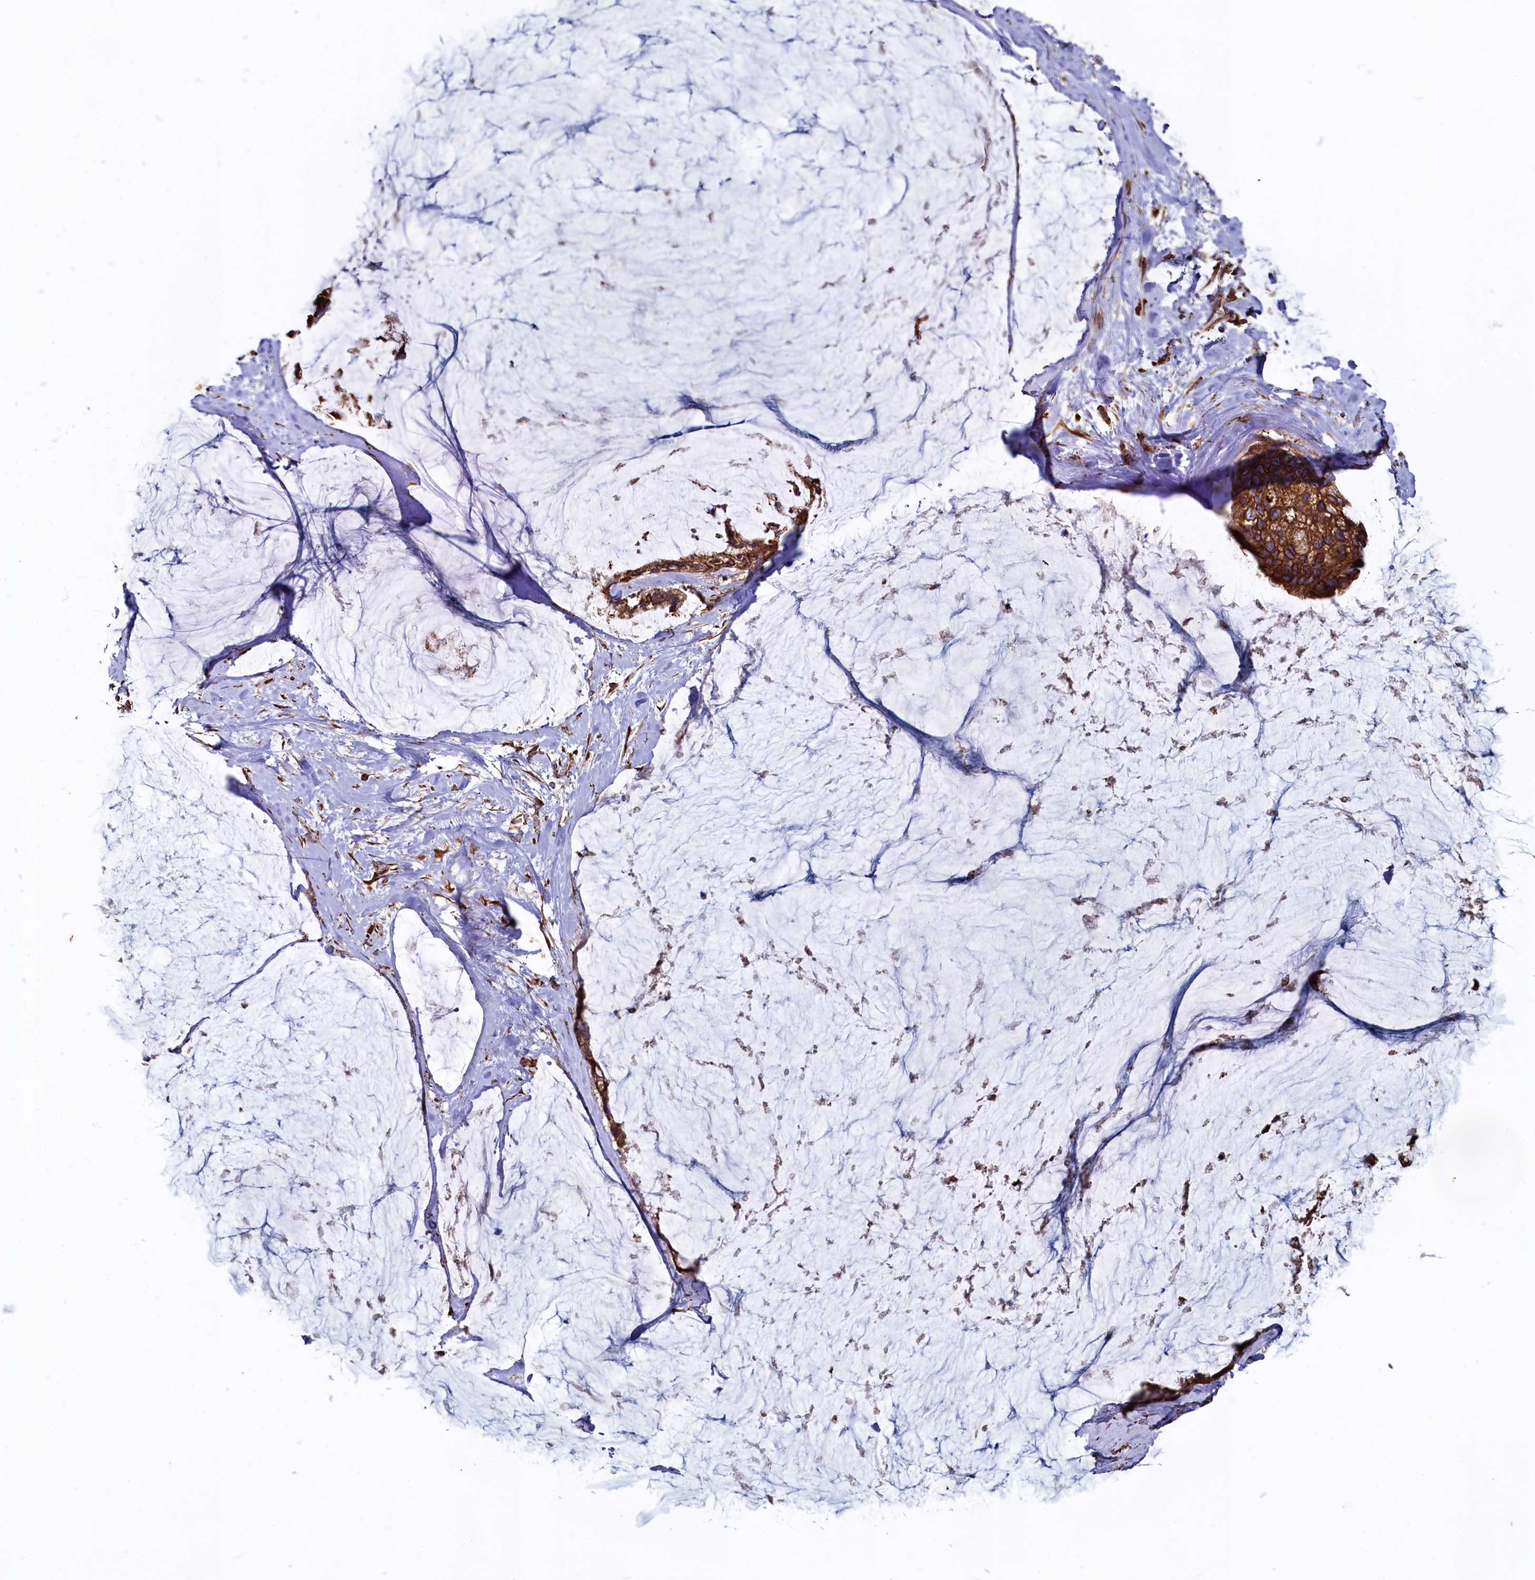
{"staining": {"intensity": "strong", "quantity": ">75%", "location": "cytoplasmic/membranous"}, "tissue": "ovarian cancer", "cell_type": "Tumor cells", "image_type": "cancer", "snomed": [{"axis": "morphology", "description": "Cystadenocarcinoma, mucinous, NOS"}, {"axis": "topography", "description": "Ovary"}], "caption": "This histopathology image shows immunohistochemistry (IHC) staining of ovarian cancer, with high strong cytoplasmic/membranous positivity in approximately >75% of tumor cells.", "gene": "NEURL1B", "patient": {"sex": "female", "age": 39}}